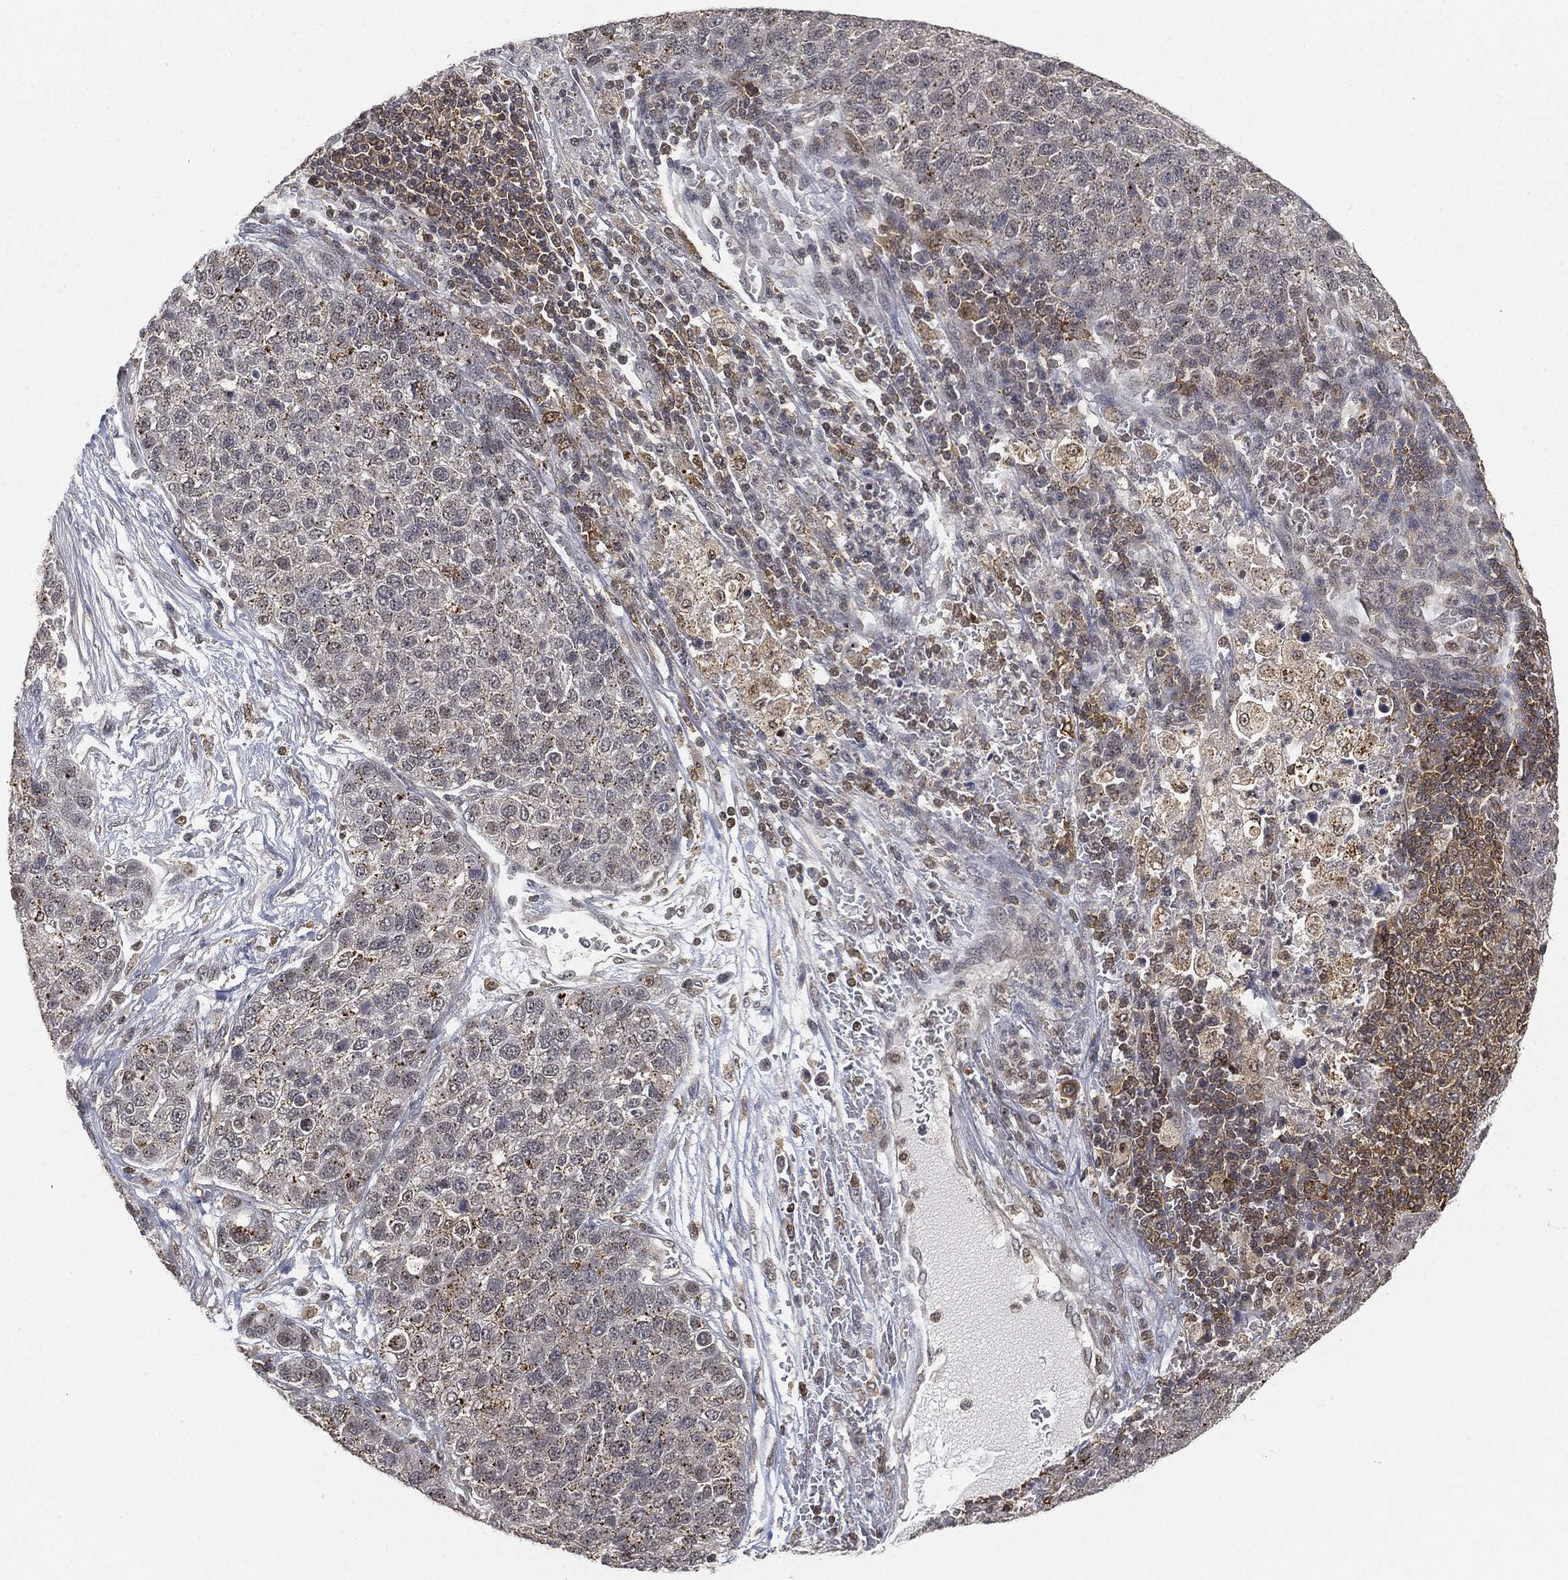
{"staining": {"intensity": "negative", "quantity": "none", "location": "none"}, "tissue": "pancreatic cancer", "cell_type": "Tumor cells", "image_type": "cancer", "snomed": [{"axis": "morphology", "description": "Adenocarcinoma, NOS"}, {"axis": "topography", "description": "Pancreas"}], "caption": "This micrograph is of pancreatic cancer (adenocarcinoma) stained with IHC to label a protein in brown with the nuclei are counter-stained blue. There is no positivity in tumor cells.", "gene": "WDR26", "patient": {"sex": "female", "age": 61}}